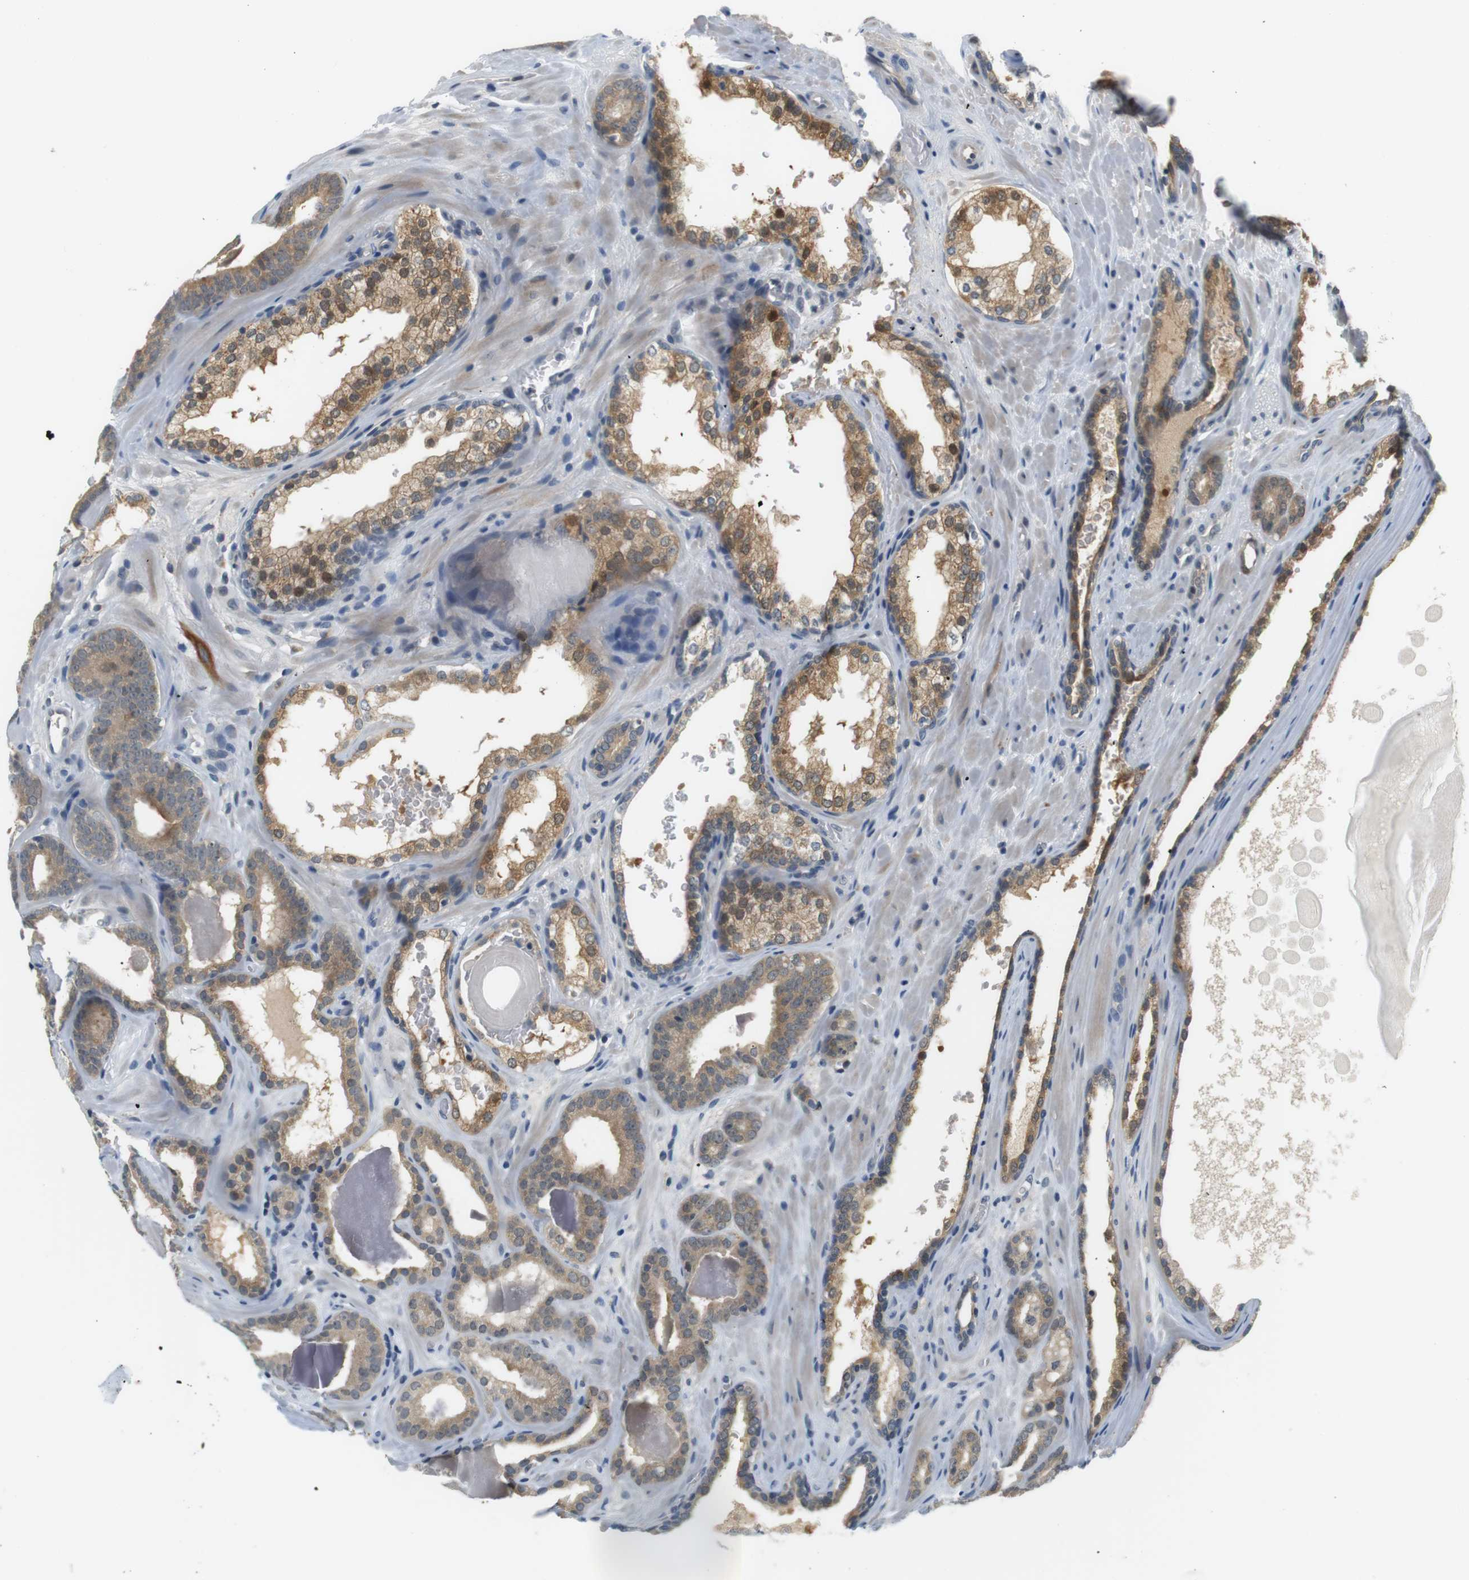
{"staining": {"intensity": "moderate", "quantity": ">75%", "location": "cytoplasmic/membranous"}, "tissue": "prostate cancer", "cell_type": "Tumor cells", "image_type": "cancer", "snomed": [{"axis": "morphology", "description": "Adenocarcinoma, High grade"}, {"axis": "topography", "description": "Prostate"}], "caption": "Prostate cancer stained with a brown dye displays moderate cytoplasmic/membranous positive expression in approximately >75% of tumor cells.", "gene": "WNT7A", "patient": {"sex": "male", "age": 60}}